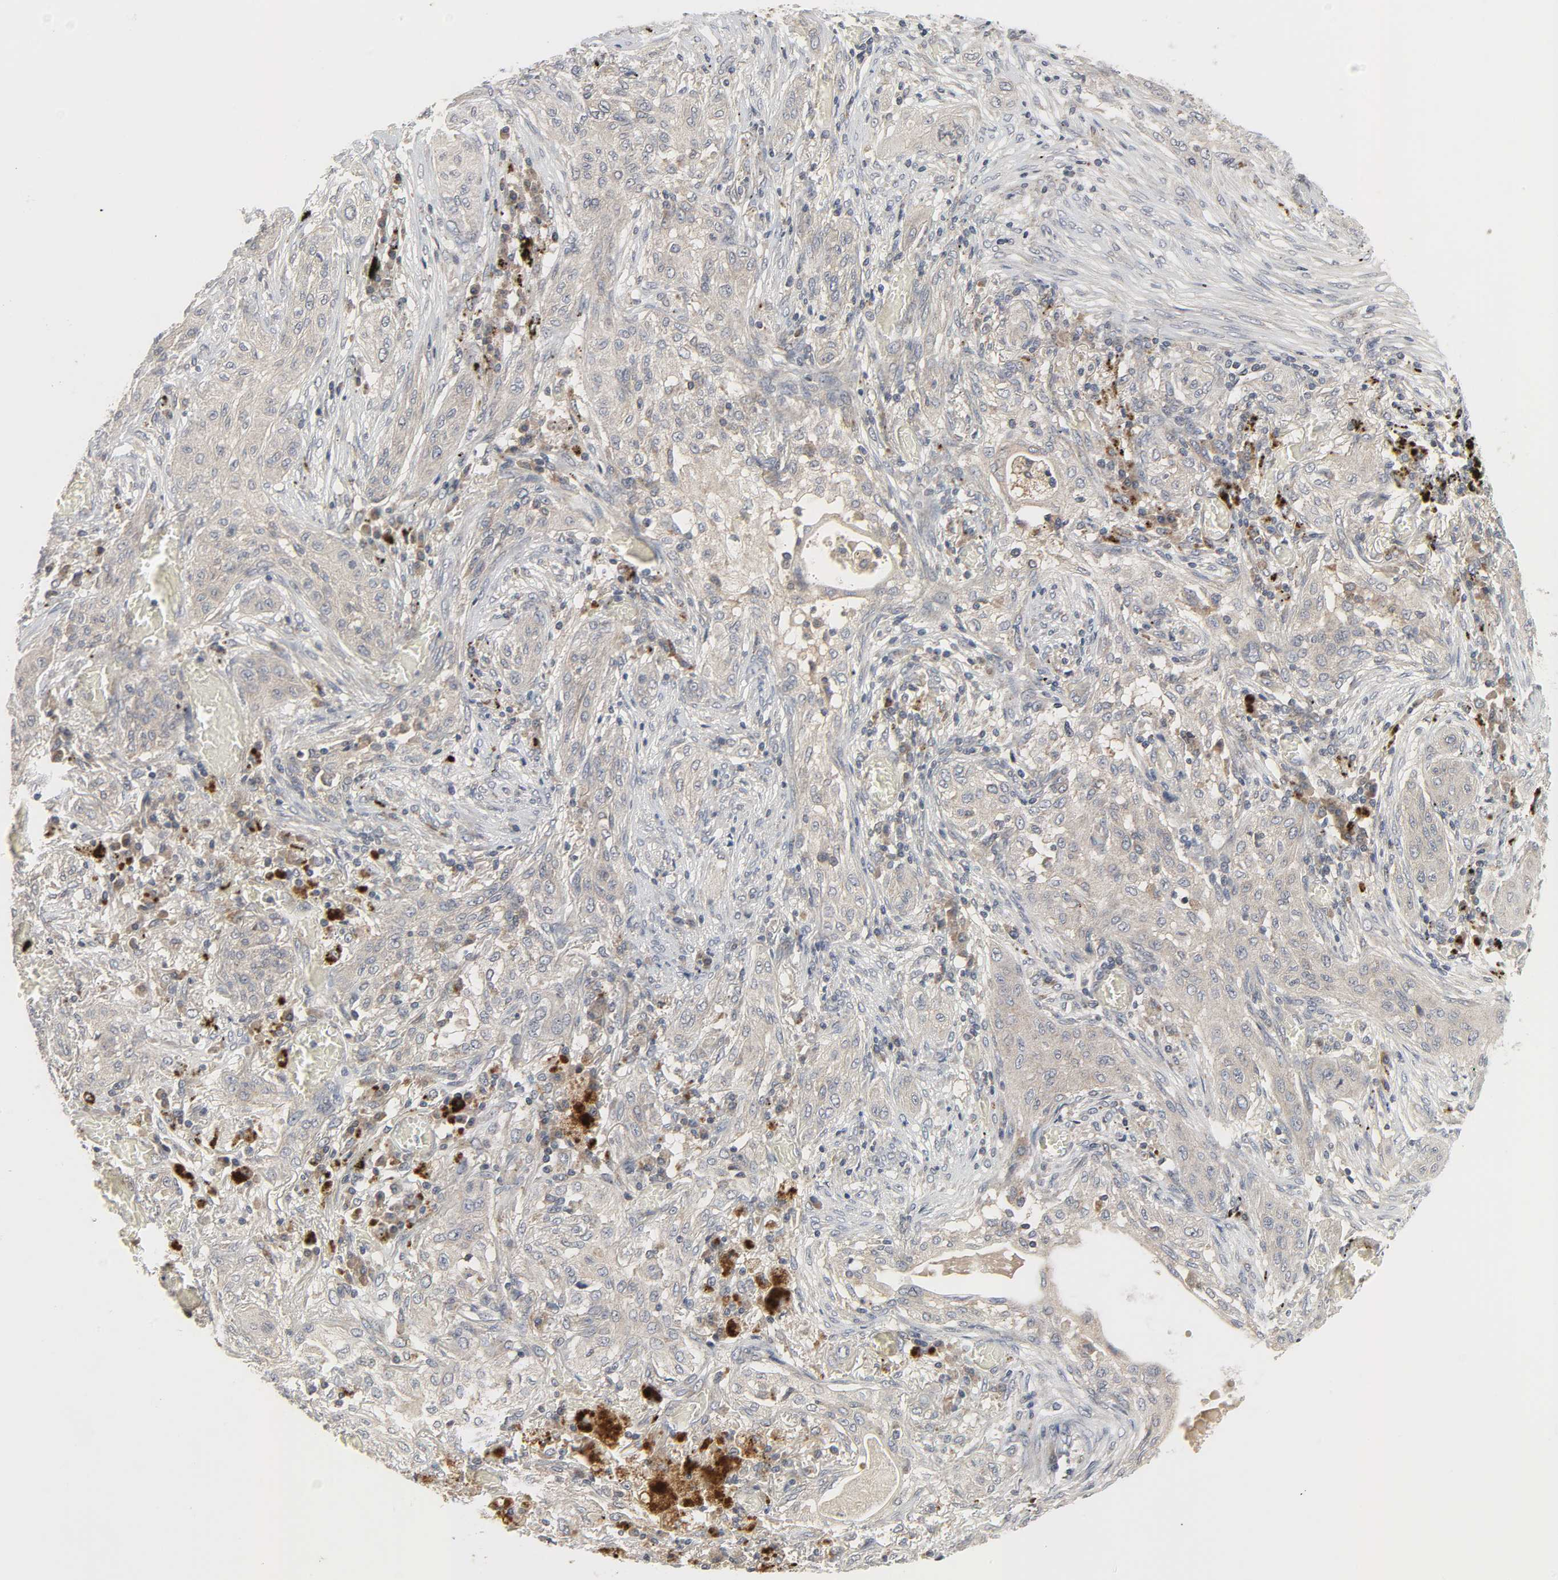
{"staining": {"intensity": "moderate", "quantity": ">75%", "location": "cytoplasmic/membranous"}, "tissue": "lung cancer", "cell_type": "Tumor cells", "image_type": "cancer", "snomed": [{"axis": "morphology", "description": "Squamous cell carcinoma, NOS"}, {"axis": "topography", "description": "Lung"}], "caption": "Immunohistochemical staining of lung cancer displays moderate cytoplasmic/membranous protein expression in approximately >75% of tumor cells.", "gene": "CLIP1", "patient": {"sex": "female", "age": 47}}